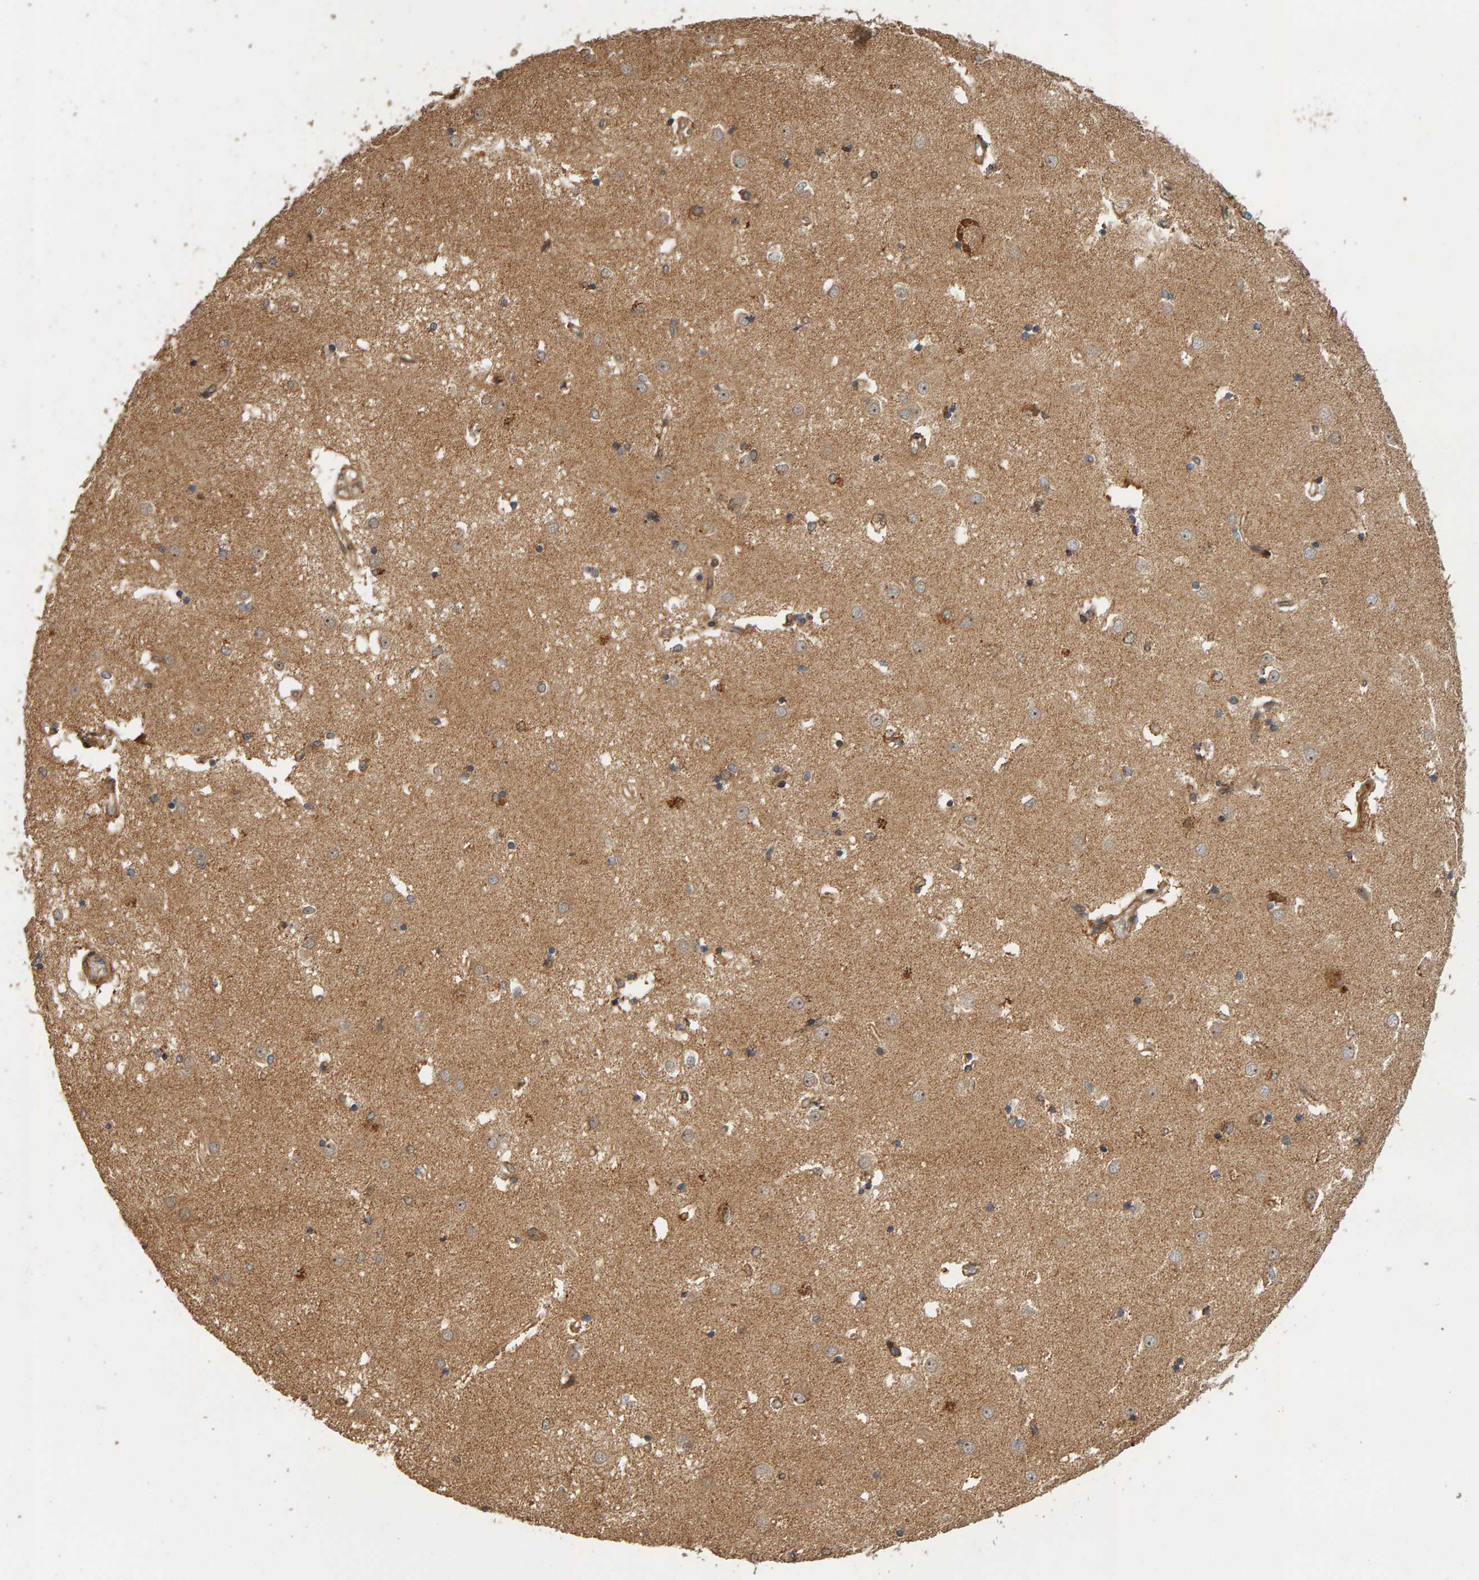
{"staining": {"intensity": "moderate", "quantity": "25%-75%", "location": "cytoplasmic/membranous"}, "tissue": "caudate", "cell_type": "Glial cells", "image_type": "normal", "snomed": [{"axis": "morphology", "description": "Normal tissue, NOS"}, {"axis": "topography", "description": "Lateral ventricle wall"}], "caption": "The histopathology image shows immunohistochemical staining of benign caudate. There is moderate cytoplasmic/membranous staining is appreciated in approximately 25%-75% of glial cells.", "gene": "ZFAND1", "patient": {"sex": "male", "age": 45}}